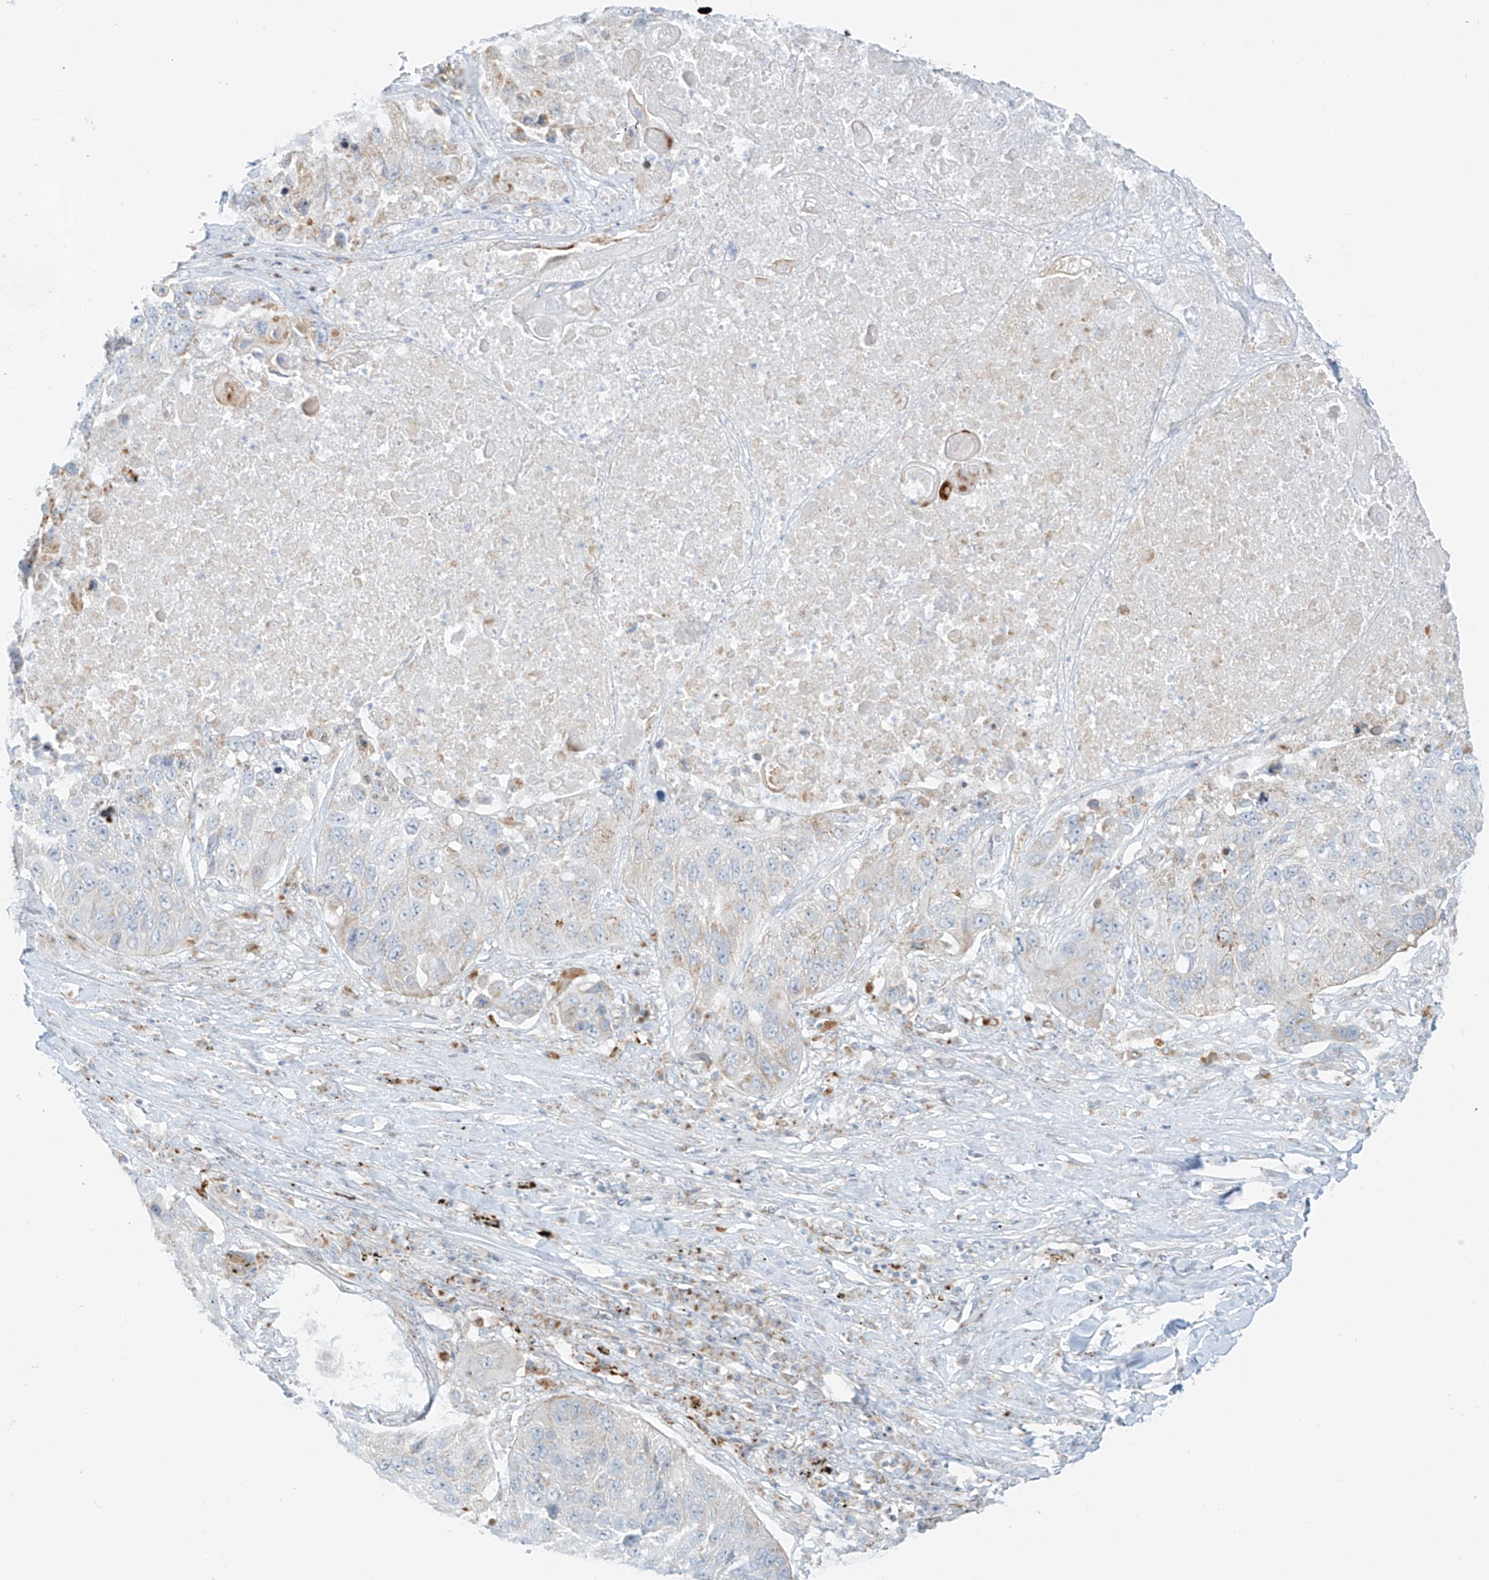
{"staining": {"intensity": "moderate", "quantity": "<25%", "location": "cytoplasmic/membranous"}, "tissue": "lung cancer", "cell_type": "Tumor cells", "image_type": "cancer", "snomed": [{"axis": "morphology", "description": "Squamous cell carcinoma, NOS"}, {"axis": "topography", "description": "Lung"}], "caption": "IHC of lung cancer displays low levels of moderate cytoplasmic/membranous positivity in about <25% of tumor cells.", "gene": "SLC35F6", "patient": {"sex": "male", "age": 61}}